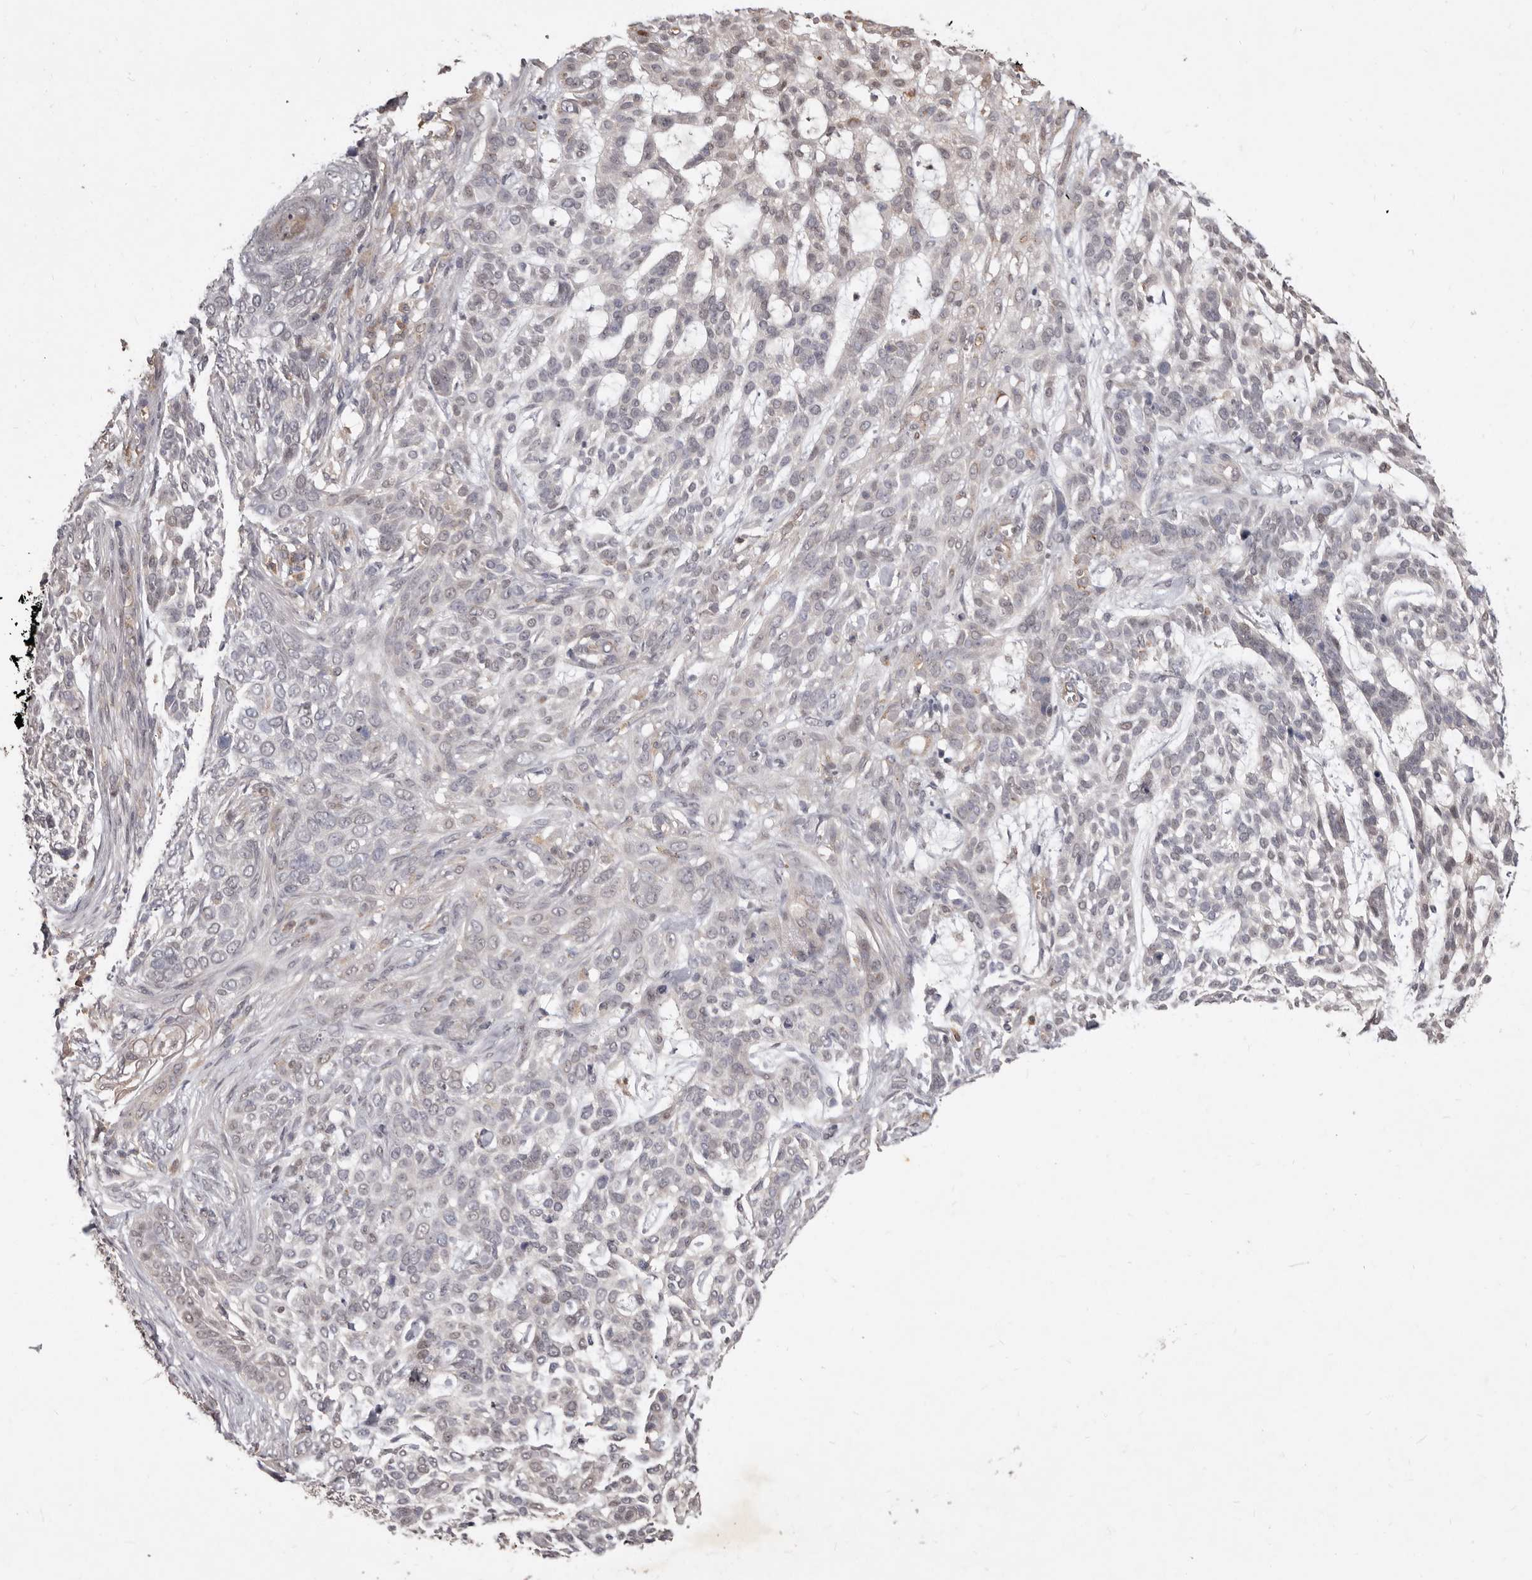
{"staining": {"intensity": "negative", "quantity": "none", "location": "none"}, "tissue": "skin cancer", "cell_type": "Tumor cells", "image_type": "cancer", "snomed": [{"axis": "morphology", "description": "Basal cell carcinoma"}, {"axis": "topography", "description": "Skin"}], "caption": "Tumor cells are negative for brown protein staining in basal cell carcinoma (skin).", "gene": "ACLY", "patient": {"sex": "female", "age": 64}}